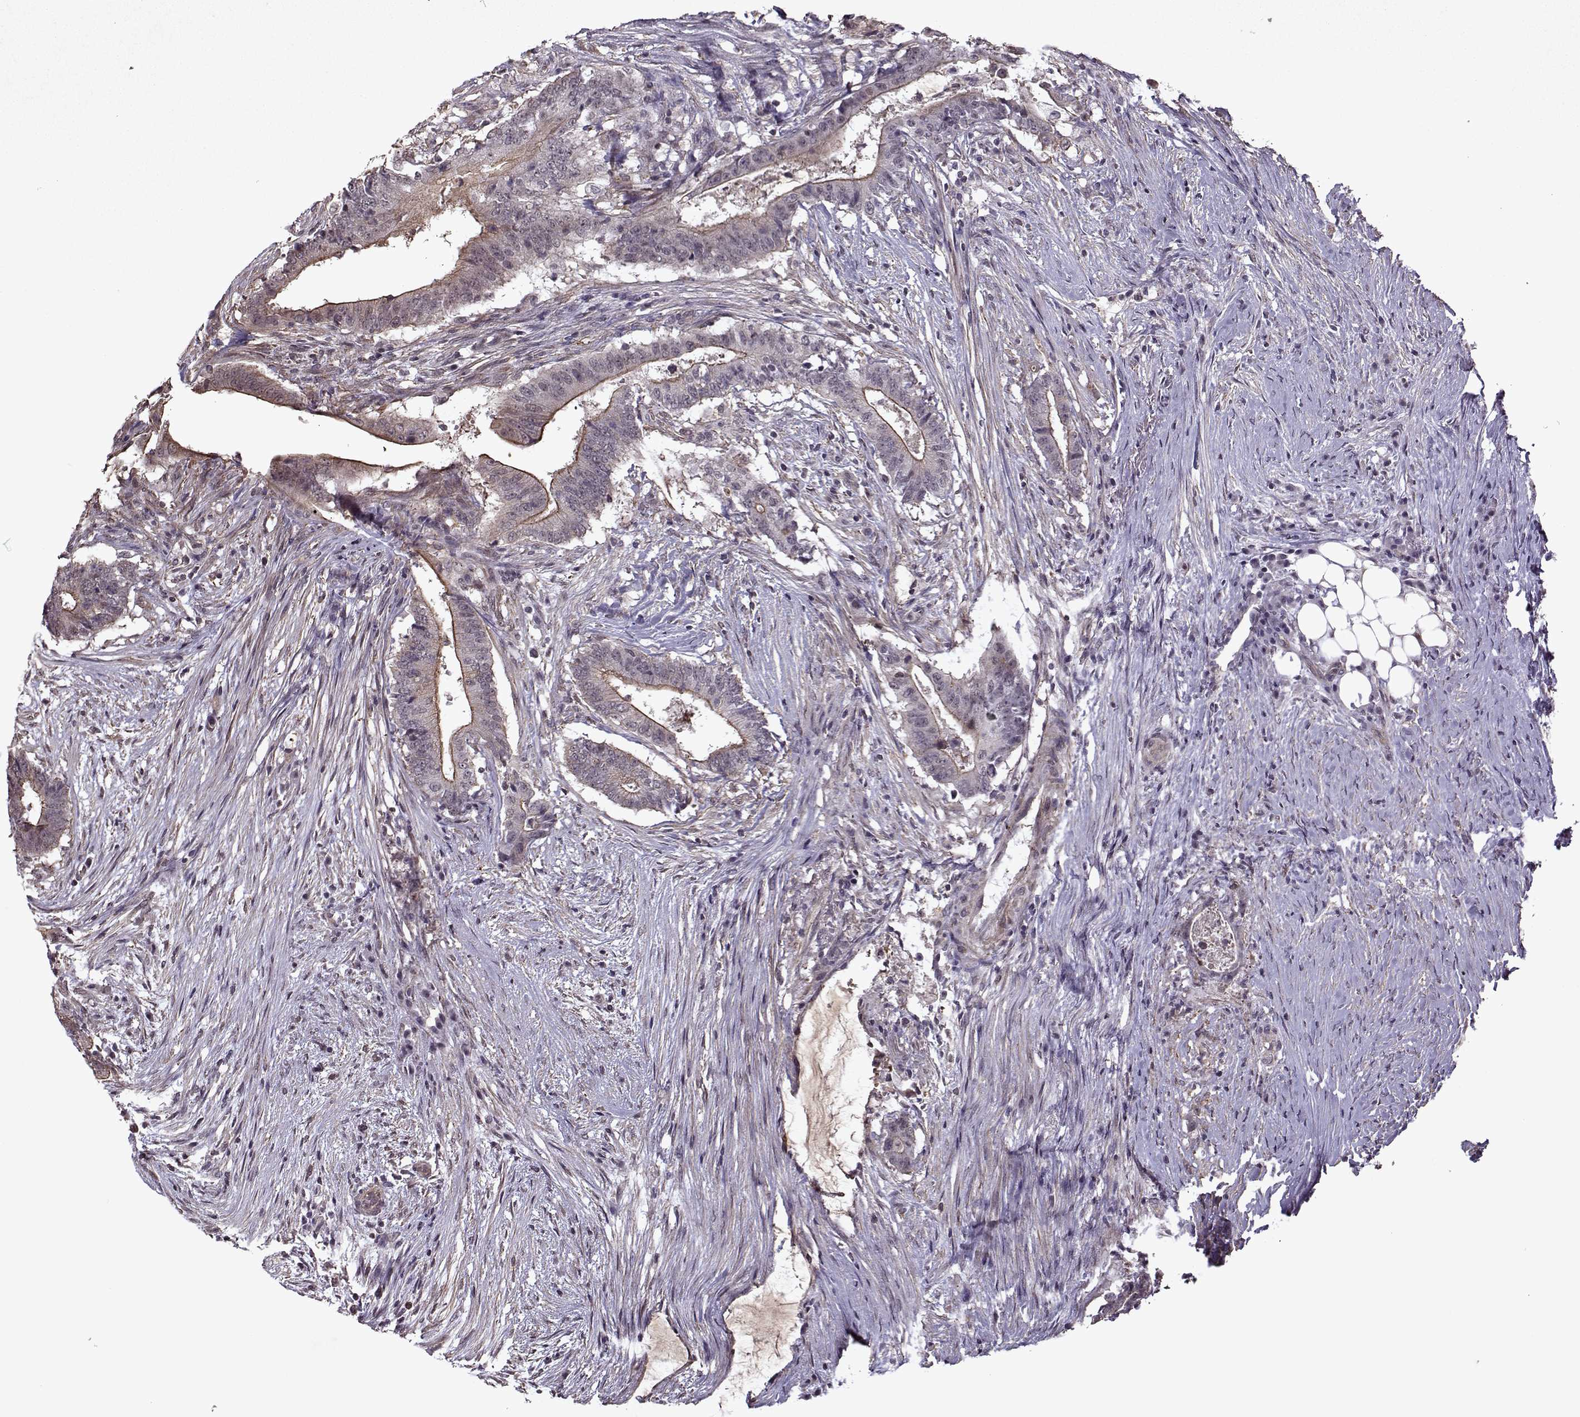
{"staining": {"intensity": "moderate", "quantity": "<25%", "location": "cytoplasmic/membranous"}, "tissue": "colorectal cancer", "cell_type": "Tumor cells", "image_type": "cancer", "snomed": [{"axis": "morphology", "description": "Adenocarcinoma, NOS"}, {"axis": "topography", "description": "Colon"}], "caption": "Adenocarcinoma (colorectal) was stained to show a protein in brown. There is low levels of moderate cytoplasmic/membranous staining in approximately <25% of tumor cells. (DAB = brown stain, brightfield microscopy at high magnification).", "gene": "KRT9", "patient": {"sex": "female", "age": 43}}